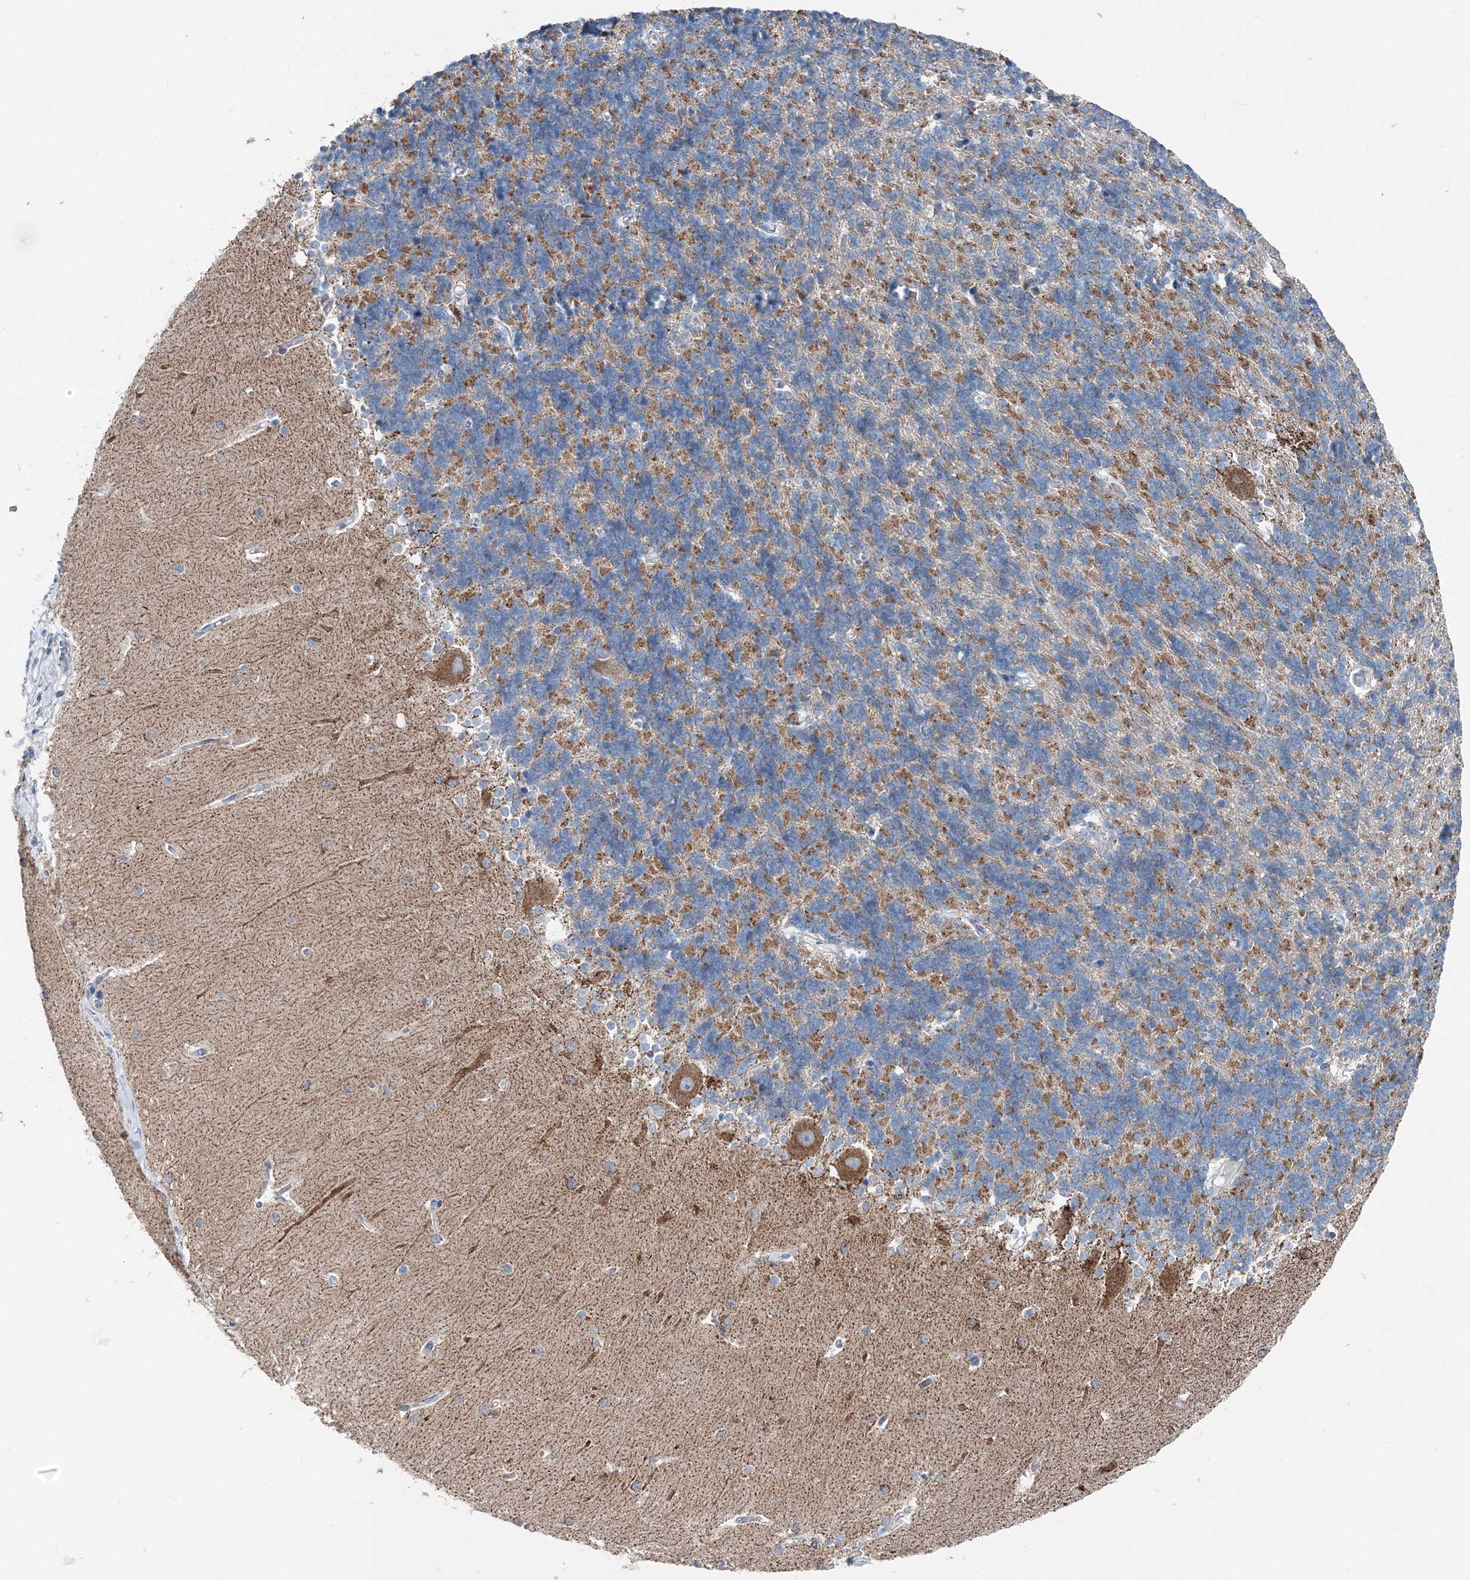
{"staining": {"intensity": "moderate", "quantity": "<25%", "location": "cytoplasmic/membranous"}, "tissue": "cerebellum", "cell_type": "Cells in granular layer", "image_type": "normal", "snomed": [{"axis": "morphology", "description": "Normal tissue, NOS"}, {"axis": "topography", "description": "Cerebellum"}], "caption": "The histopathology image exhibits staining of unremarkable cerebellum, revealing moderate cytoplasmic/membranous protein positivity (brown color) within cells in granular layer.", "gene": "GABARAPL2", "patient": {"sex": "male", "age": 37}}